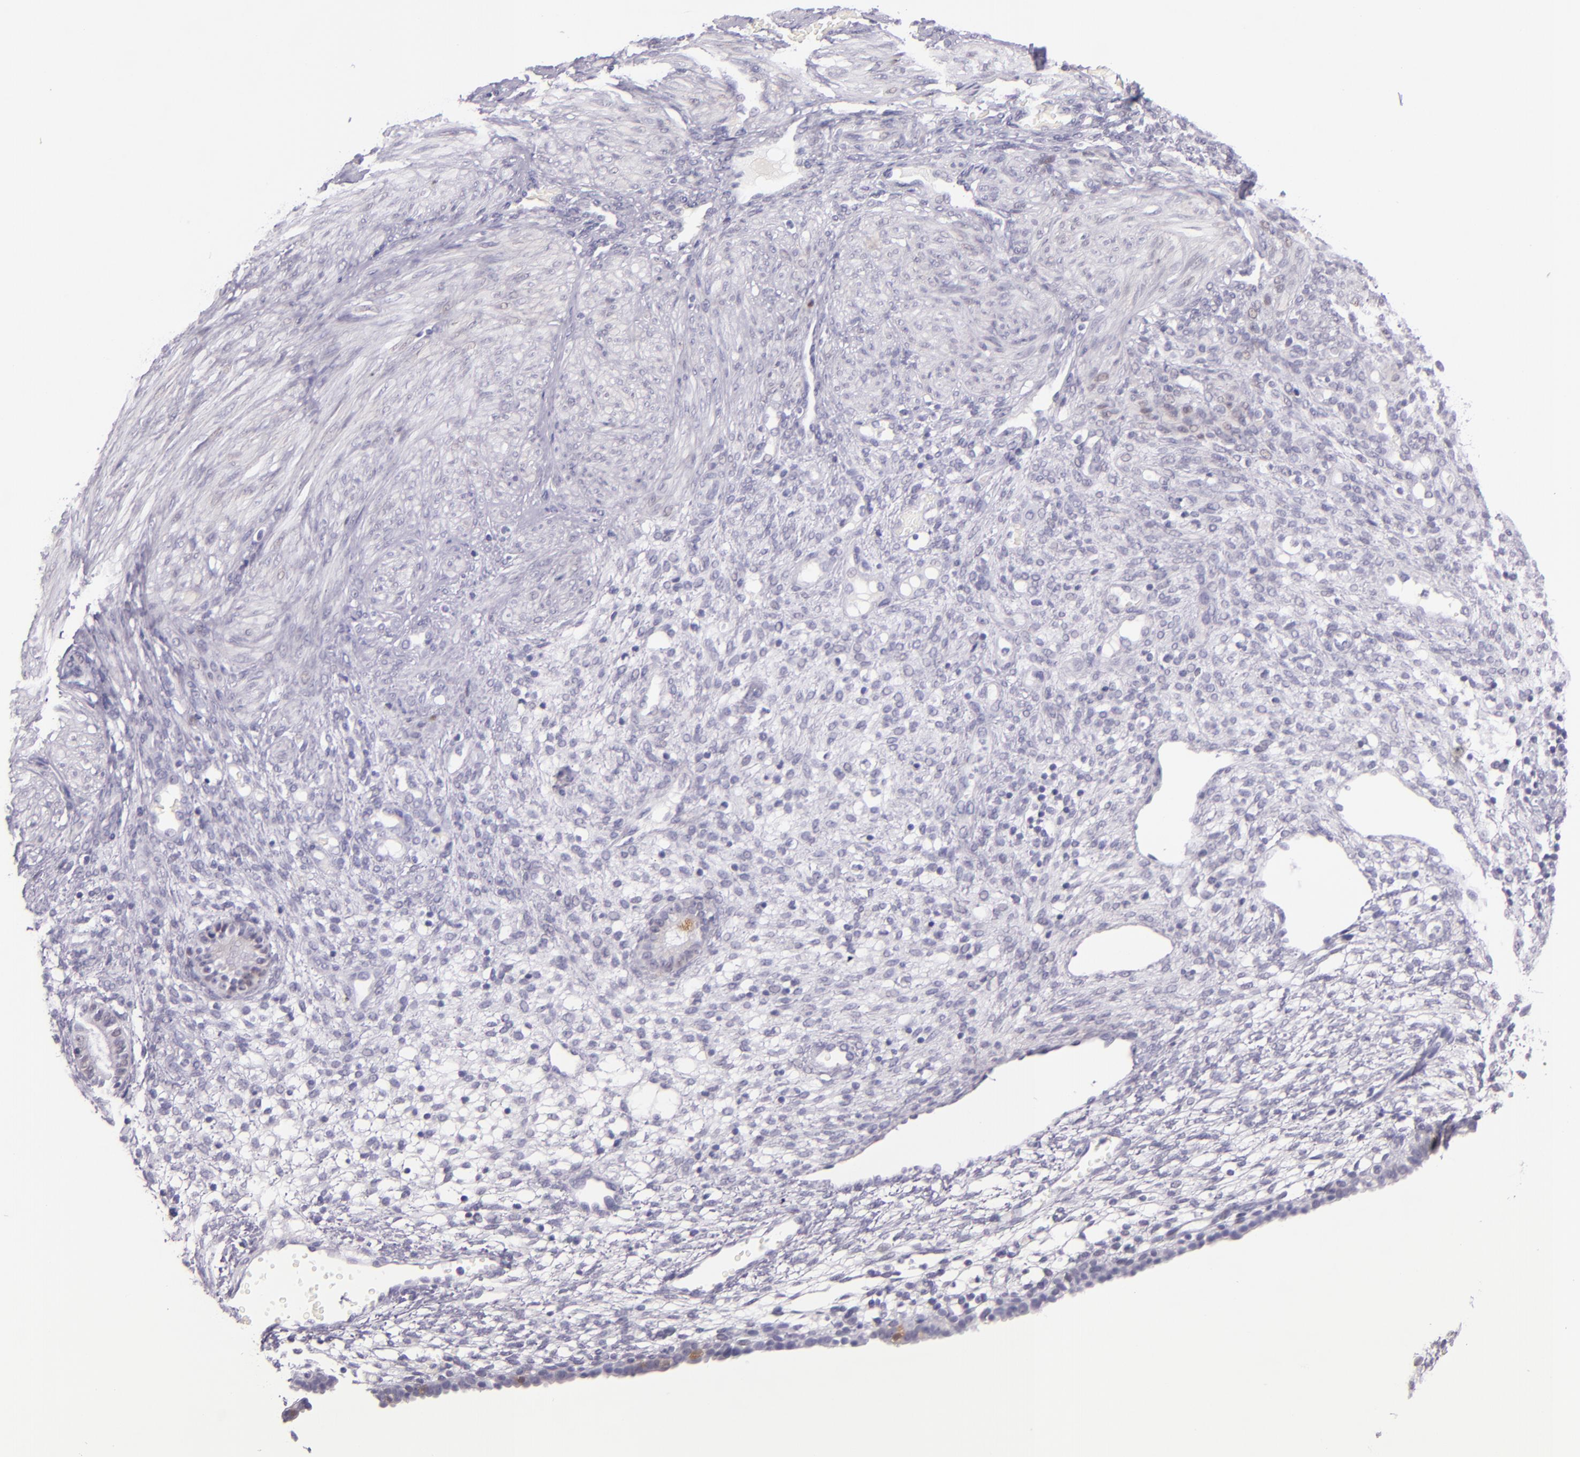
{"staining": {"intensity": "negative", "quantity": "none", "location": "none"}, "tissue": "endometrium", "cell_type": "Cells in endometrial stroma", "image_type": "normal", "snomed": [{"axis": "morphology", "description": "Normal tissue, NOS"}, {"axis": "topography", "description": "Endometrium"}], "caption": "DAB (3,3'-diaminobenzidine) immunohistochemical staining of benign endometrium shows no significant staining in cells in endometrial stroma.", "gene": "HSP90AA1", "patient": {"sex": "female", "age": 72}}